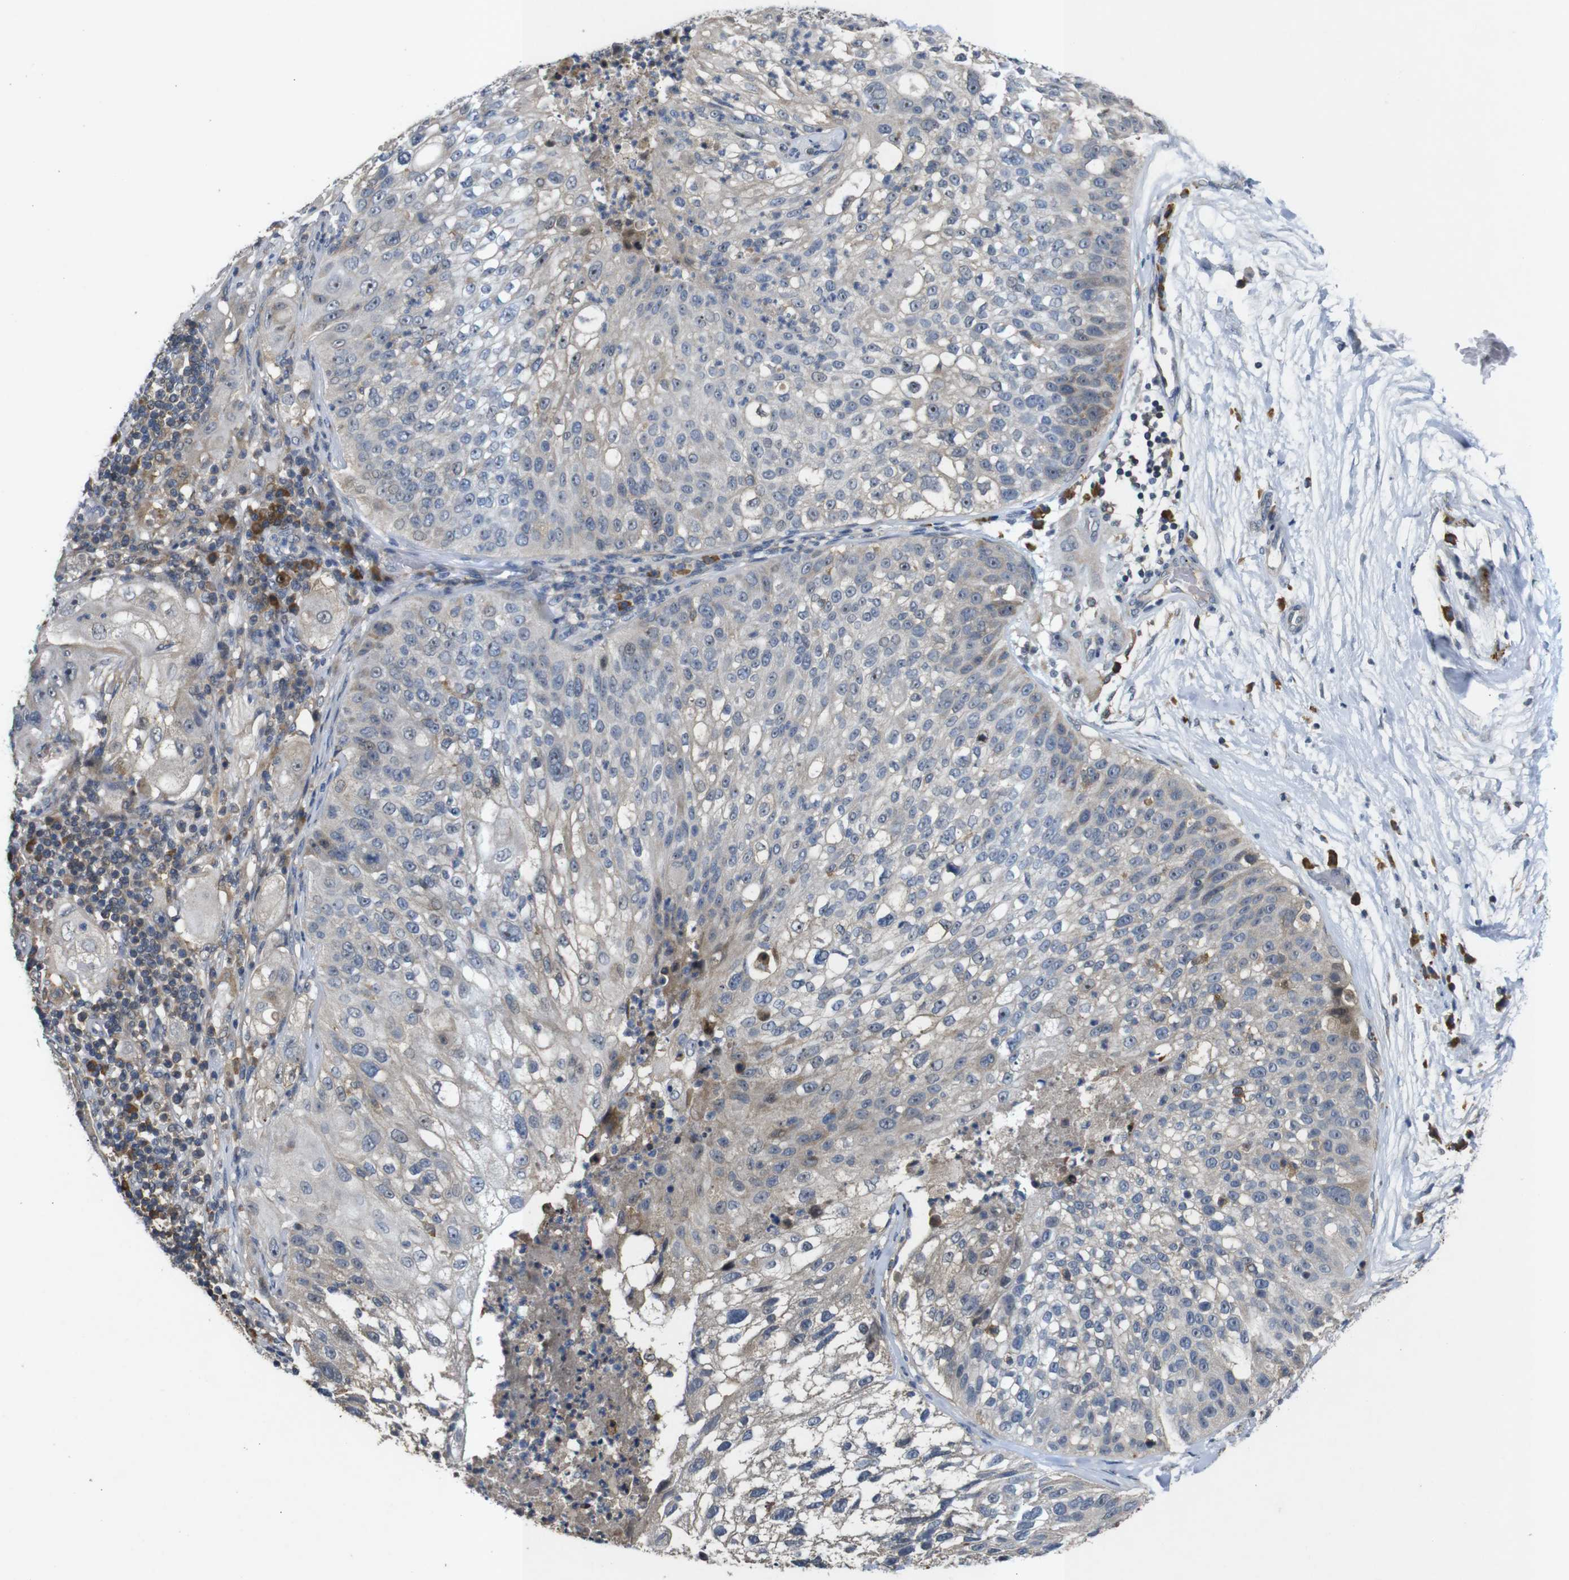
{"staining": {"intensity": "weak", "quantity": "<25%", "location": "cytoplasmic/membranous"}, "tissue": "lung cancer", "cell_type": "Tumor cells", "image_type": "cancer", "snomed": [{"axis": "morphology", "description": "Inflammation, NOS"}, {"axis": "morphology", "description": "Squamous cell carcinoma, NOS"}, {"axis": "topography", "description": "Lymph node"}, {"axis": "topography", "description": "Soft tissue"}, {"axis": "topography", "description": "Lung"}], "caption": "Protein analysis of lung cancer displays no significant expression in tumor cells.", "gene": "MAGI2", "patient": {"sex": "male", "age": 66}}